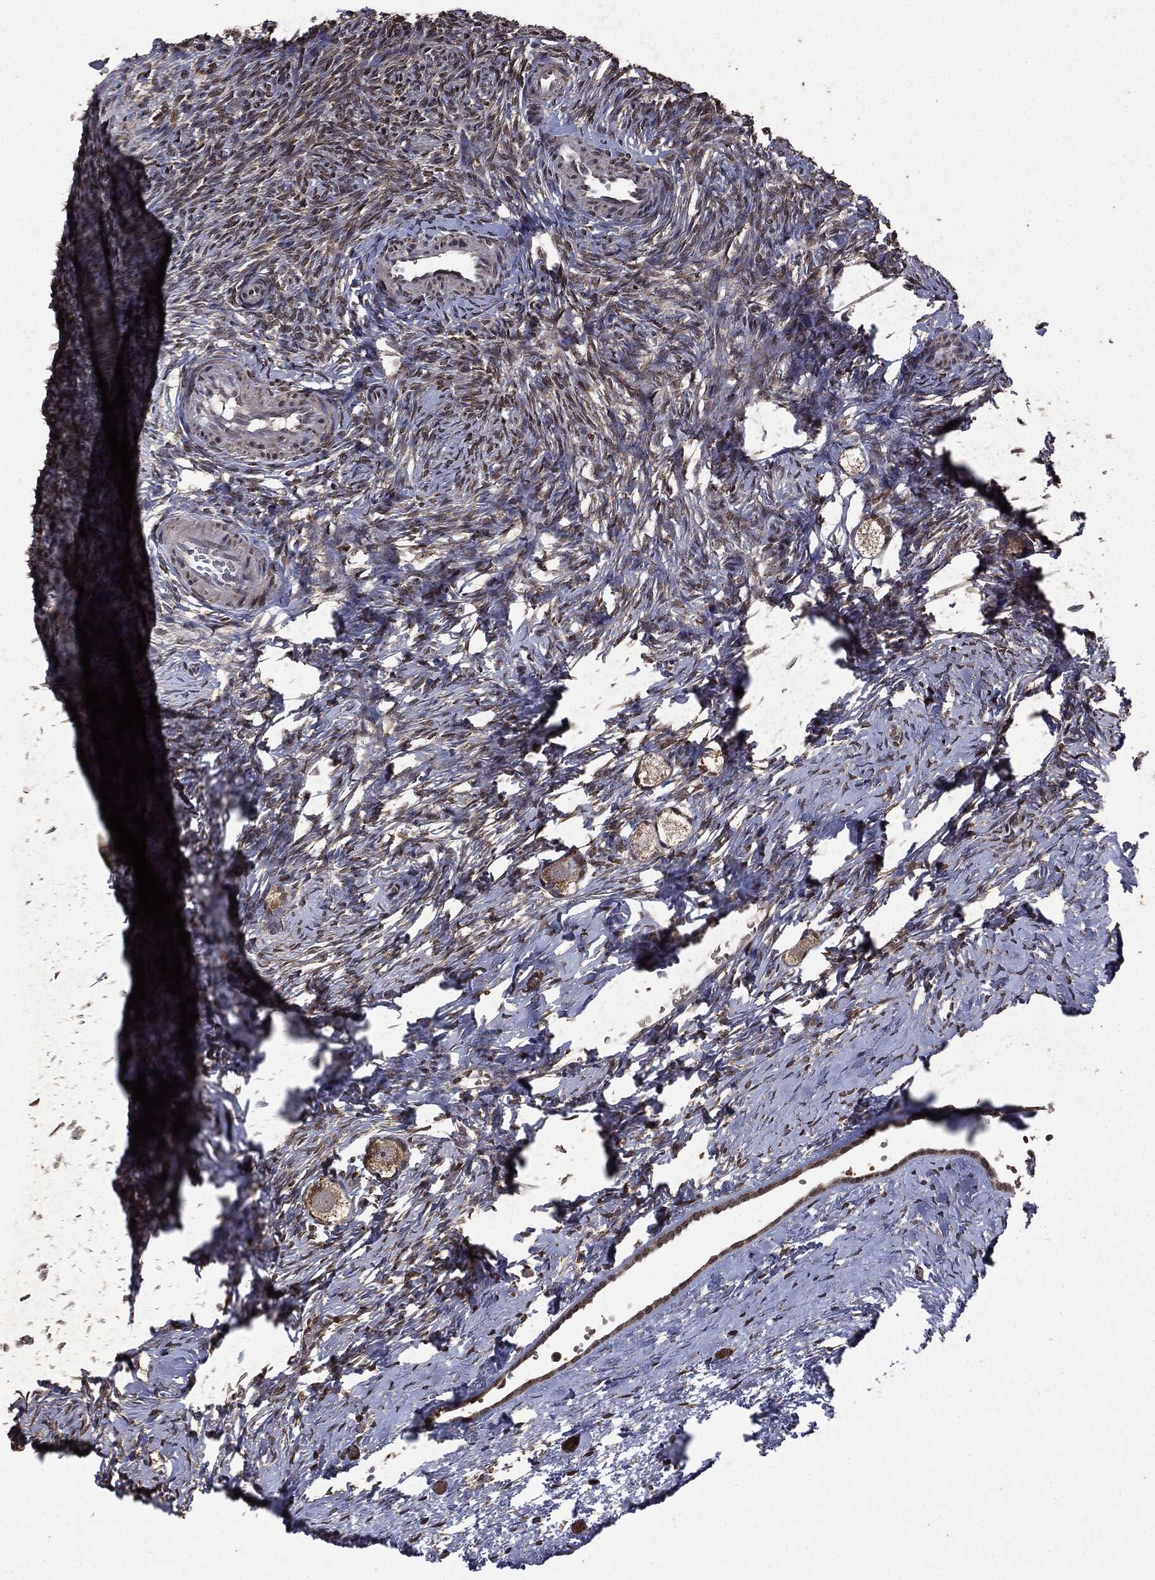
{"staining": {"intensity": "moderate", "quantity": ">75%", "location": "cytoplasmic/membranous"}, "tissue": "ovary", "cell_type": "Follicle cells", "image_type": "normal", "snomed": [{"axis": "morphology", "description": "Normal tissue, NOS"}, {"axis": "topography", "description": "Ovary"}], "caption": "This micrograph demonstrates normal ovary stained with immunohistochemistry (IHC) to label a protein in brown. The cytoplasmic/membranous of follicle cells show moderate positivity for the protein. Nuclei are counter-stained blue.", "gene": "PPP6R2", "patient": {"sex": "female", "age": 27}}